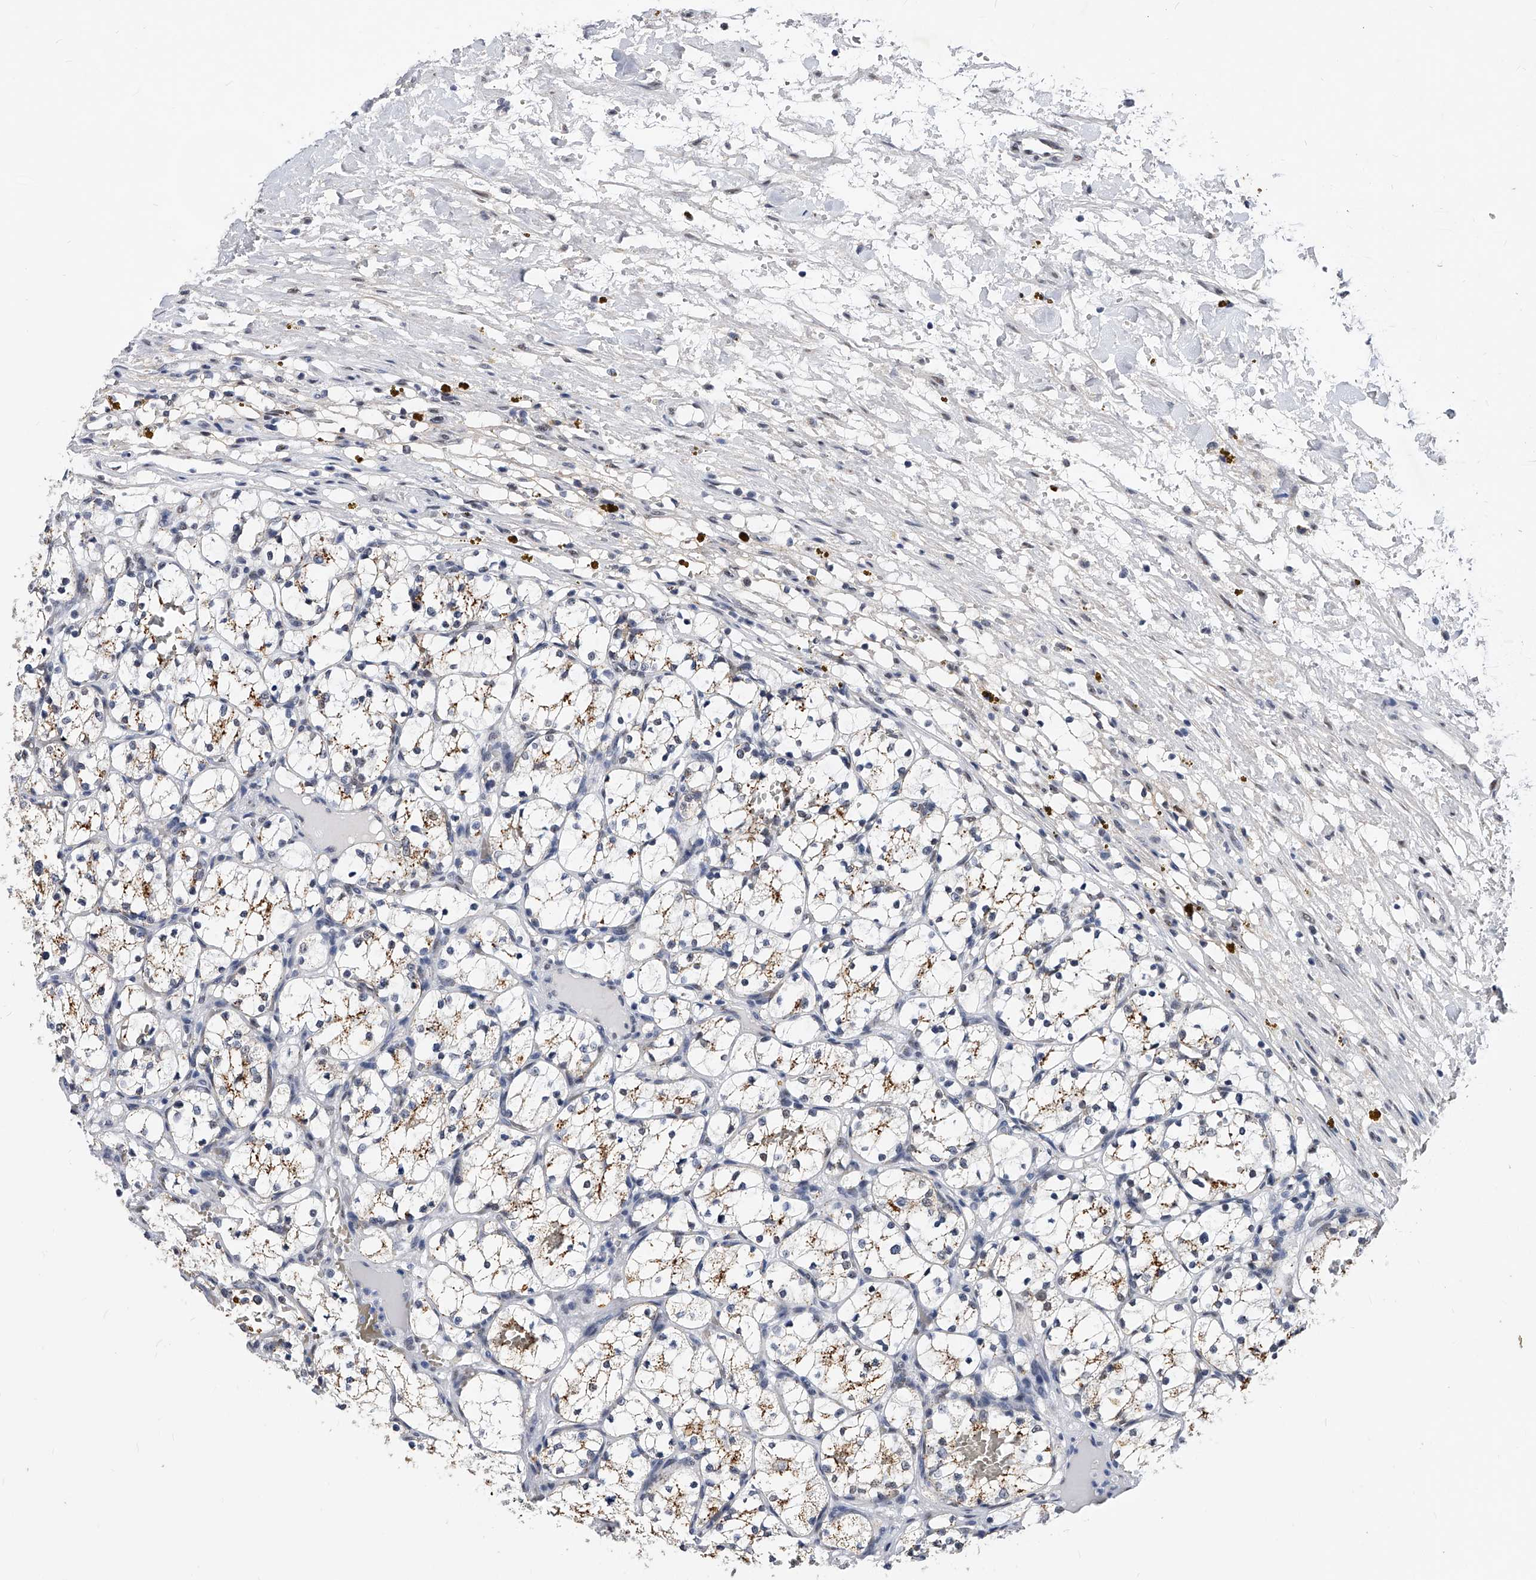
{"staining": {"intensity": "moderate", "quantity": "25%-75%", "location": "cytoplasmic/membranous"}, "tissue": "renal cancer", "cell_type": "Tumor cells", "image_type": "cancer", "snomed": [{"axis": "morphology", "description": "Adenocarcinoma, NOS"}, {"axis": "topography", "description": "Kidney"}], "caption": "Immunohistochemistry photomicrograph of human renal adenocarcinoma stained for a protein (brown), which exhibits medium levels of moderate cytoplasmic/membranous positivity in about 25%-75% of tumor cells.", "gene": "ZNF529", "patient": {"sex": "female", "age": 69}}